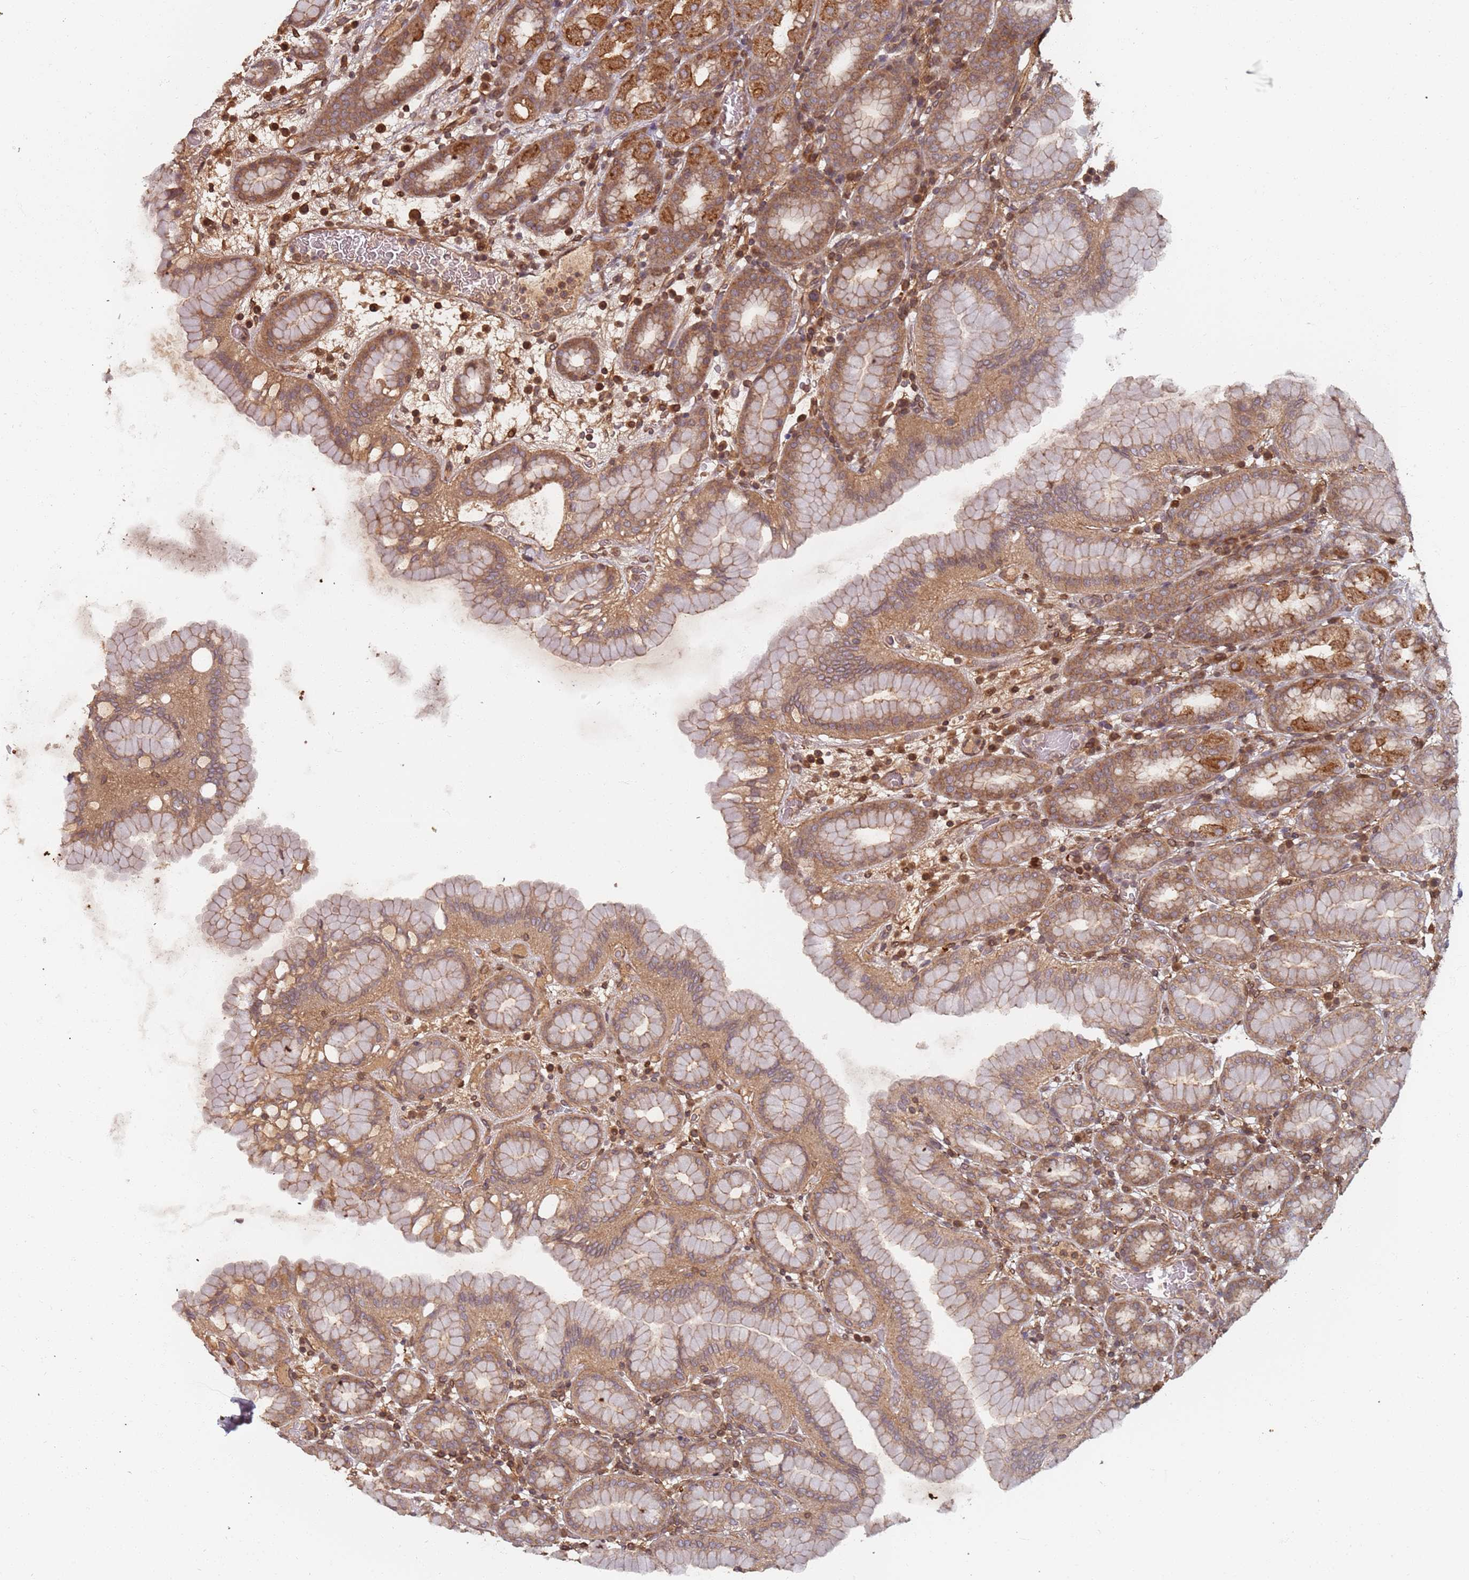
{"staining": {"intensity": "moderate", "quantity": ">75%", "location": "cytoplasmic/membranous"}, "tissue": "stomach", "cell_type": "Glandular cells", "image_type": "normal", "snomed": [{"axis": "morphology", "description": "Normal tissue, NOS"}, {"axis": "topography", "description": "Stomach, upper"}], "caption": "The histopathology image demonstrates staining of normal stomach, revealing moderate cytoplasmic/membranous protein staining (brown color) within glandular cells.", "gene": "SDCCAG8", "patient": {"sex": "male", "age": 68}}